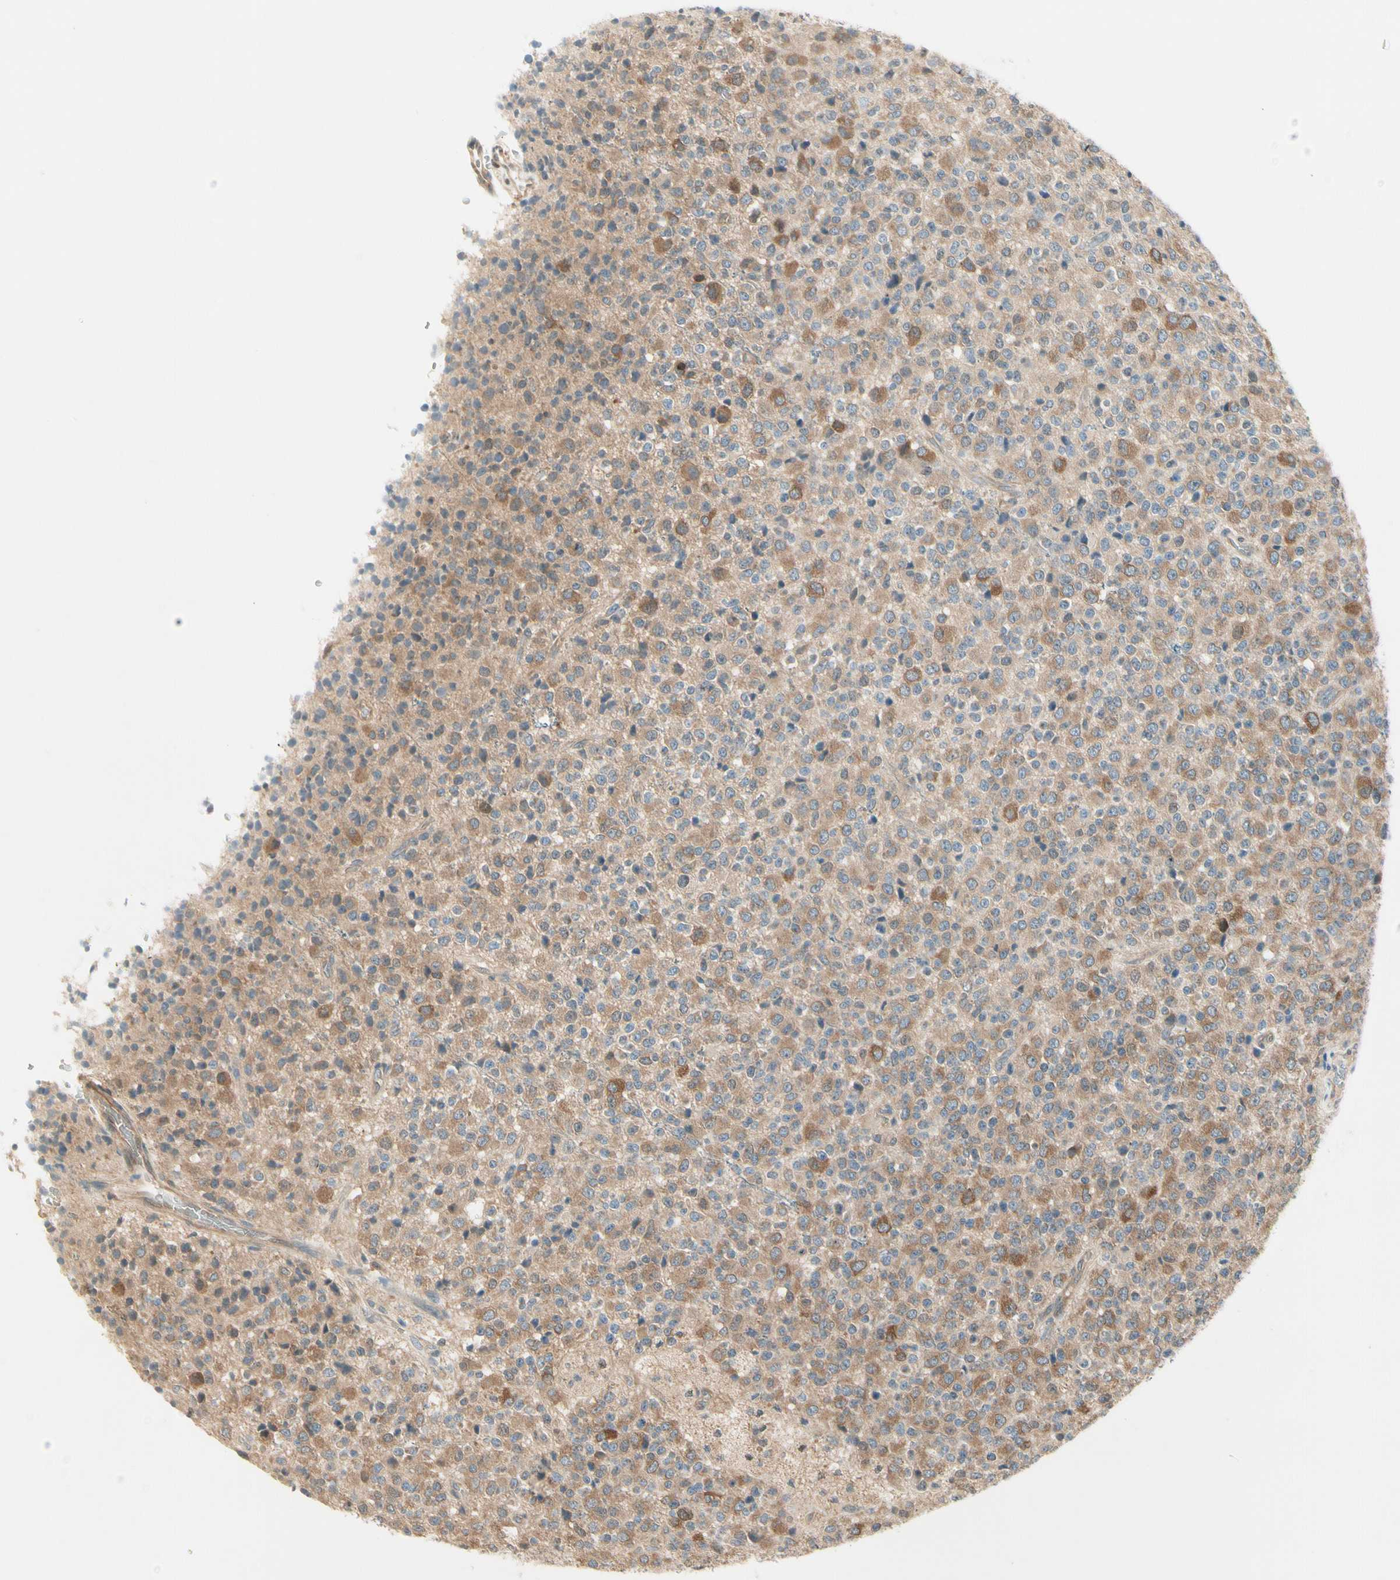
{"staining": {"intensity": "moderate", "quantity": ">75%", "location": "cytoplasmic/membranous"}, "tissue": "glioma", "cell_type": "Tumor cells", "image_type": "cancer", "snomed": [{"axis": "morphology", "description": "Glioma, malignant, High grade"}, {"axis": "topography", "description": "pancreas cauda"}], "caption": "DAB (3,3'-diaminobenzidine) immunohistochemical staining of high-grade glioma (malignant) demonstrates moderate cytoplasmic/membranous protein expression in approximately >75% of tumor cells.", "gene": "OXSR1", "patient": {"sex": "male", "age": 60}}